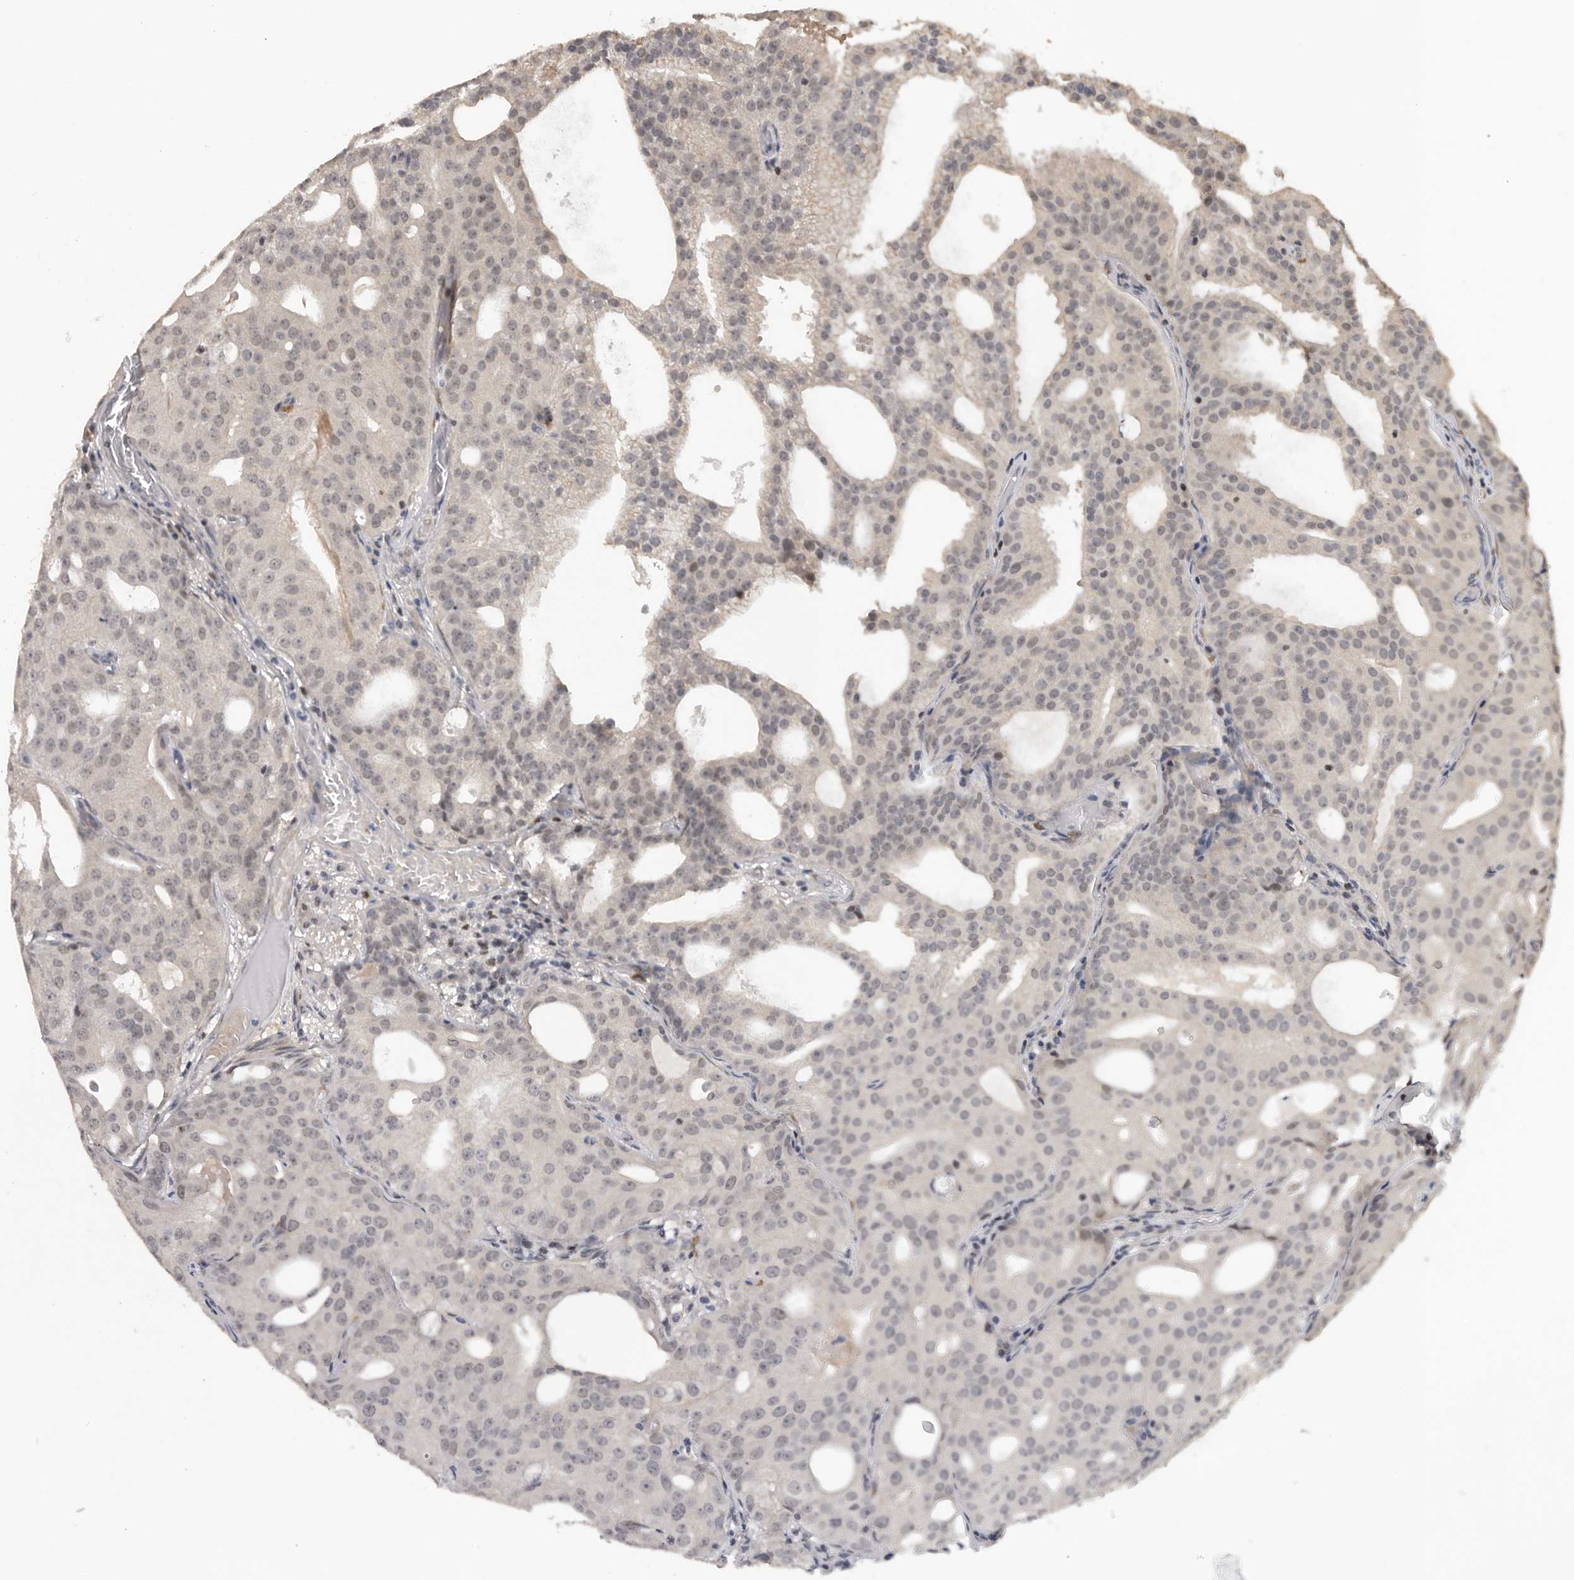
{"staining": {"intensity": "weak", "quantity": "<25%", "location": "nuclear"}, "tissue": "prostate cancer", "cell_type": "Tumor cells", "image_type": "cancer", "snomed": [{"axis": "morphology", "description": "Adenocarcinoma, Medium grade"}, {"axis": "topography", "description": "Prostate"}], "caption": "This is a micrograph of immunohistochemistry staining of prostate cancer, which shows no positivity in tumor cells. (Brightfield microscopy of DAB (3,3'-diaminobenzidine) immunohistochemistry (IHC) at high magnification).", "gene": "HENMT1", "patient": {"sex": "male", "age": 88}}